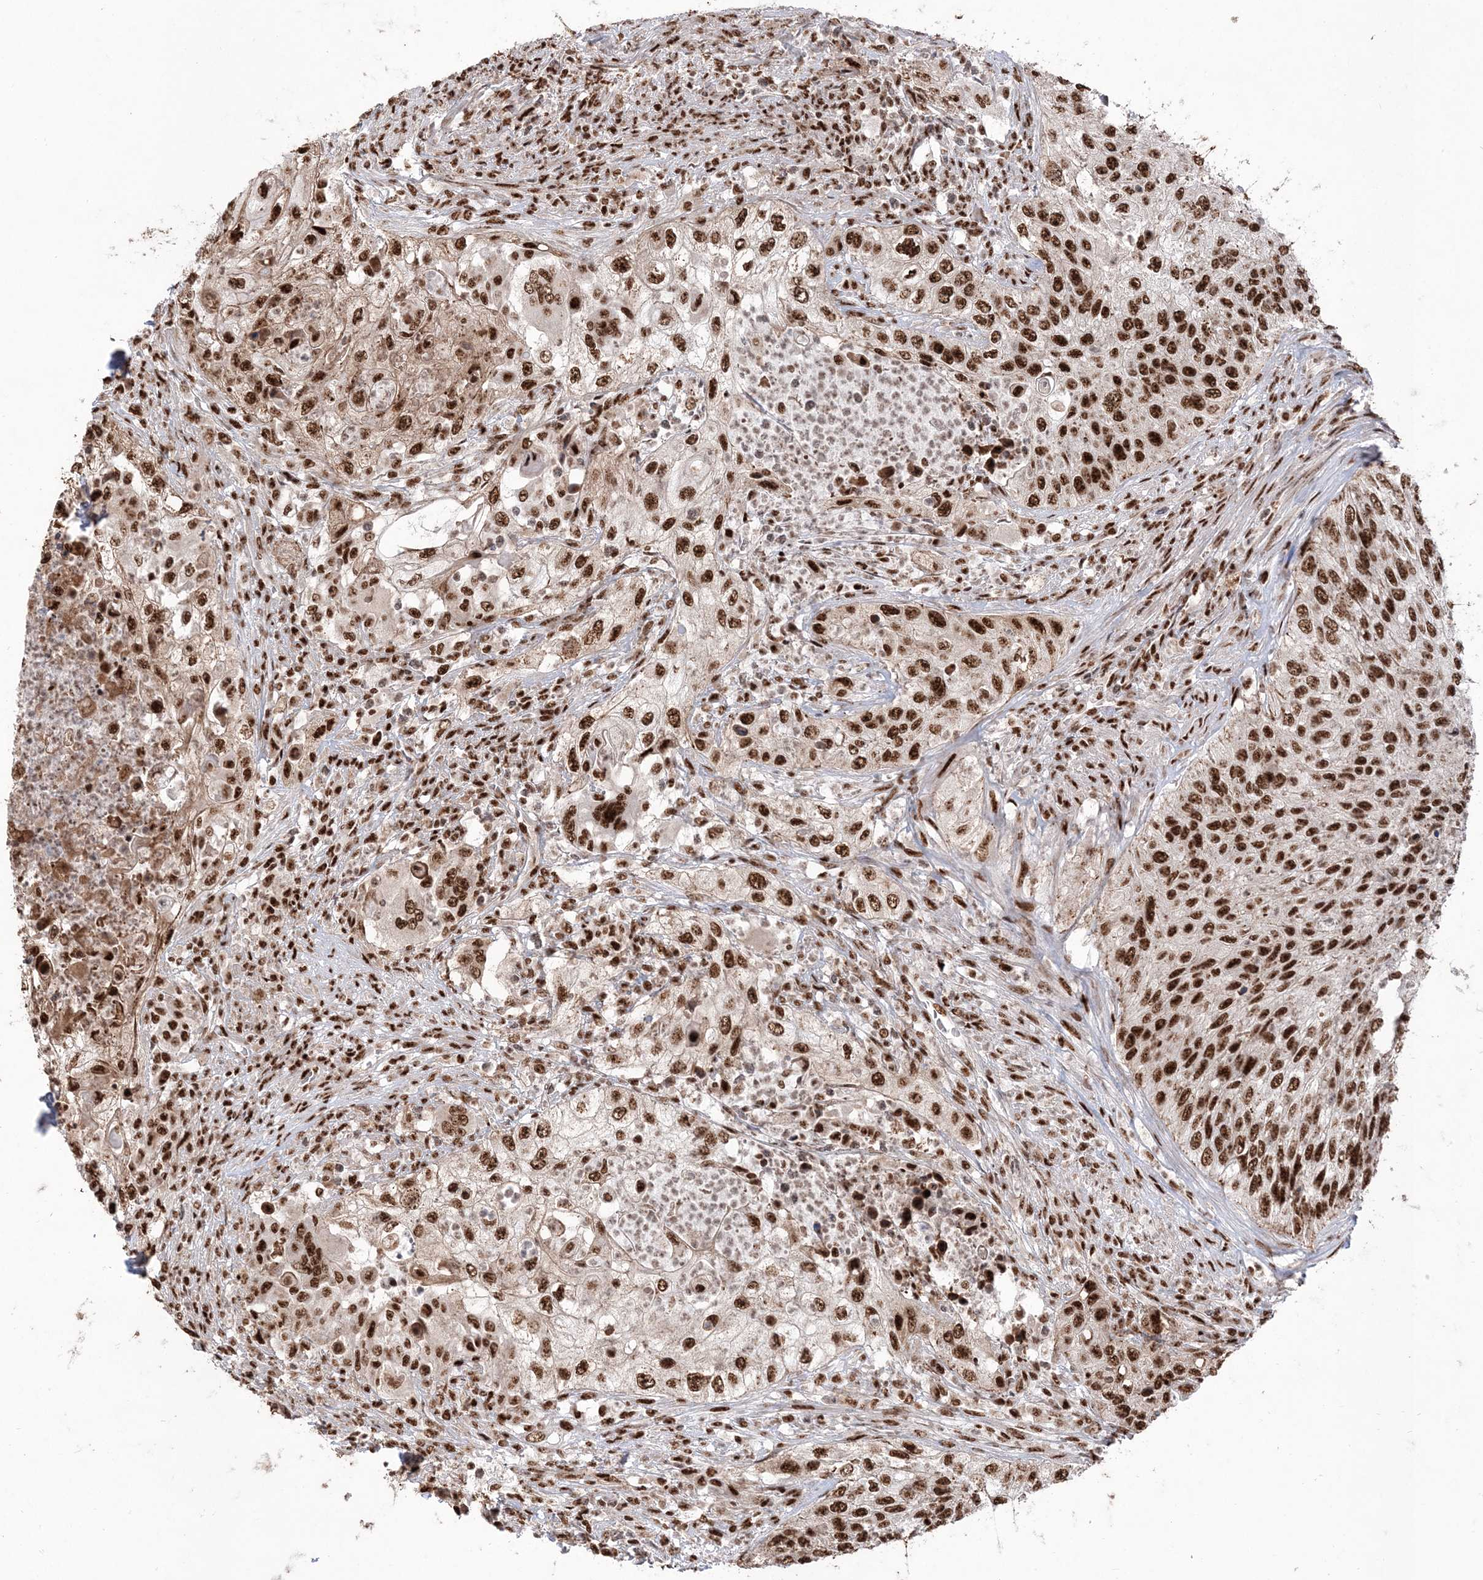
{"staining": {"intensity": "strong", "quantity": ">75%", "location": "nuclear"}, "tissue": "urothelial cancer", "cell_type": "Tumor cells", "image_type": "cancer", "snomed": [{"axis": "morphology", "description": "Urothelial carcinoma, High grade"}, {"axis": "topography", "description": "Urinary bladder"}], "caption": "Tumor cells display strong nuclear positivity in approximately >75% of cells in urothelial cancer.", "gene": "RBM17", "patient": {"sex": "female", "age": 60}}